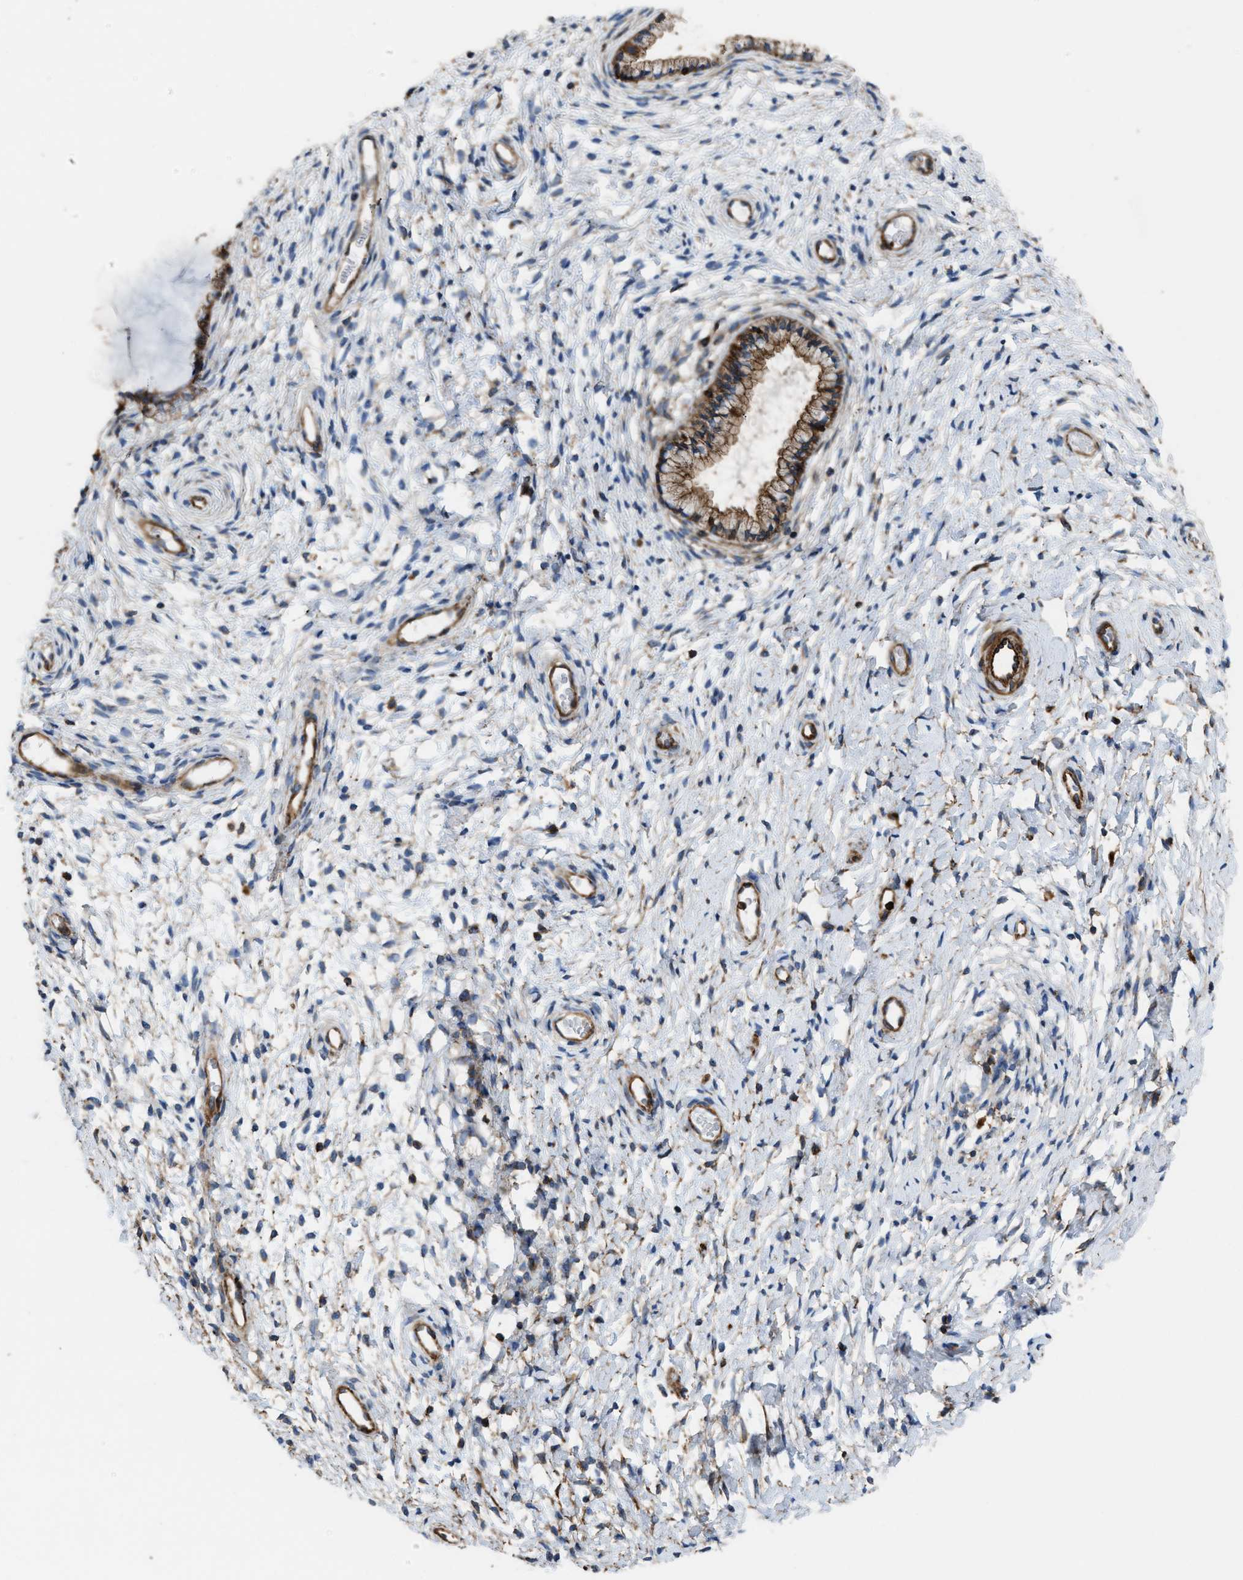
{"staining": {"intensity": "moderate", "quantity": ">75%", "location": "cytoplasmic/membranous"}, "tissue": "cervix", "cell_type": "Glandular cells", "image_type": "normal", "snomed": [{"axis": "morphology", "description": "Normal tissue, NOS"}, {"axis": "topography", "description": "Cervix"}], "caption": "Glandular cells display medium levels of moderate cytoplasmic/membranous staining in about >75% of cells in benign cervix. (DAB (3,3'-diaminobenzidine) IHC with brightfield microscopy, high magnification).", "gene": "EGLN1", "patient": {"sex": "female", "age": 72}}